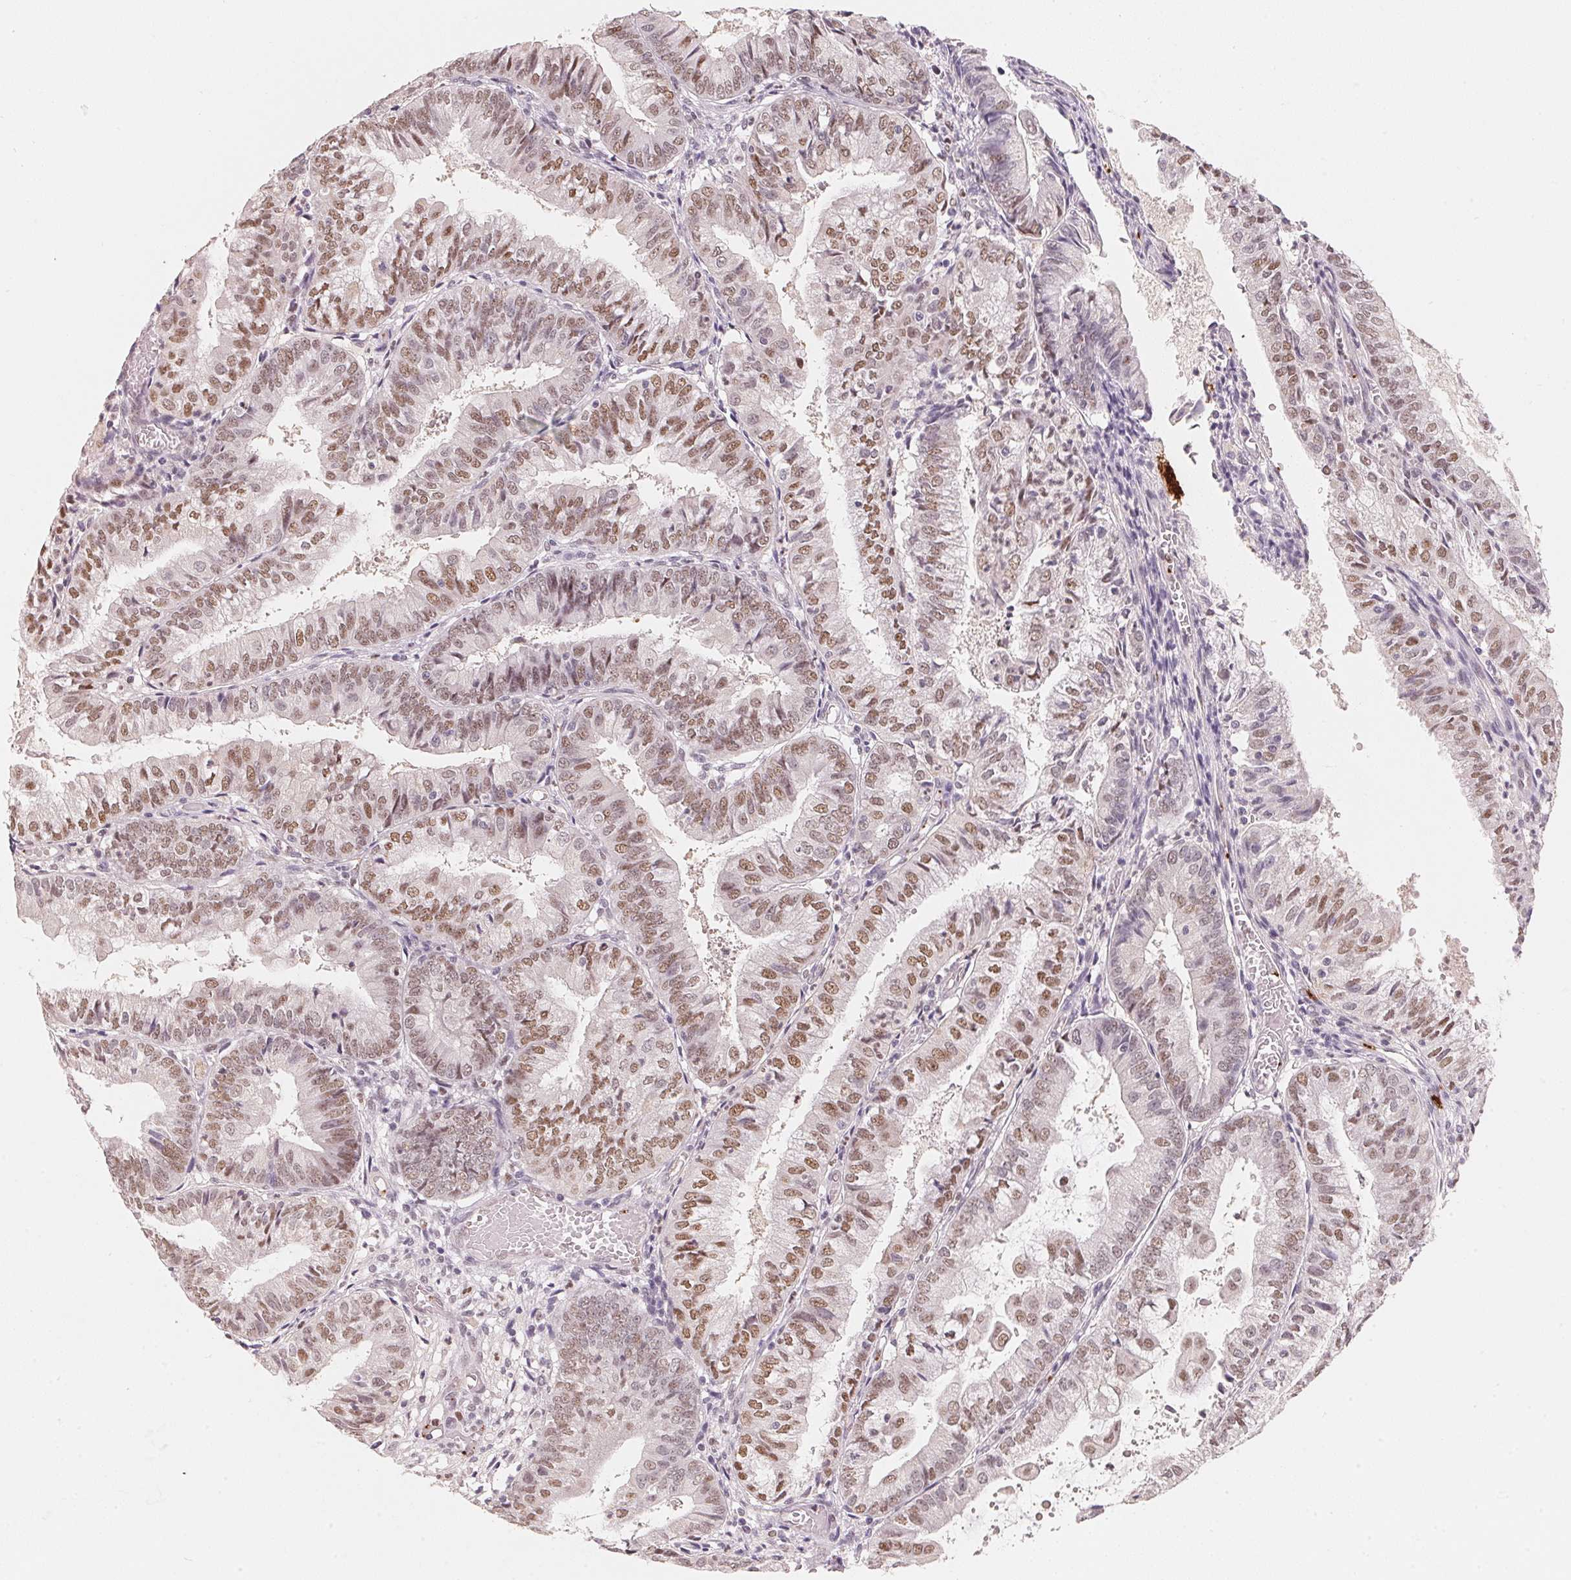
{"staining": {"intensity": "moderate", "quantity": ">75%", "location": "nuclear"}, "tissue": "endometrial cancer", "cell_type": "Tumor cells", "image_type": "cancer", "snomed": [{"axis": "morphology", "description": "Adenocarcinoma, NOS"}, {"axis": "topography", "description": "Endometrium"}], "caption": "Endometrial adenocarcinoma stained with a brown dye displays moderate nuclear positive staining in about >75% of tumor cells.", "gene": "ARHGAP22", "patient": {"sex": "female", "age": 55}}